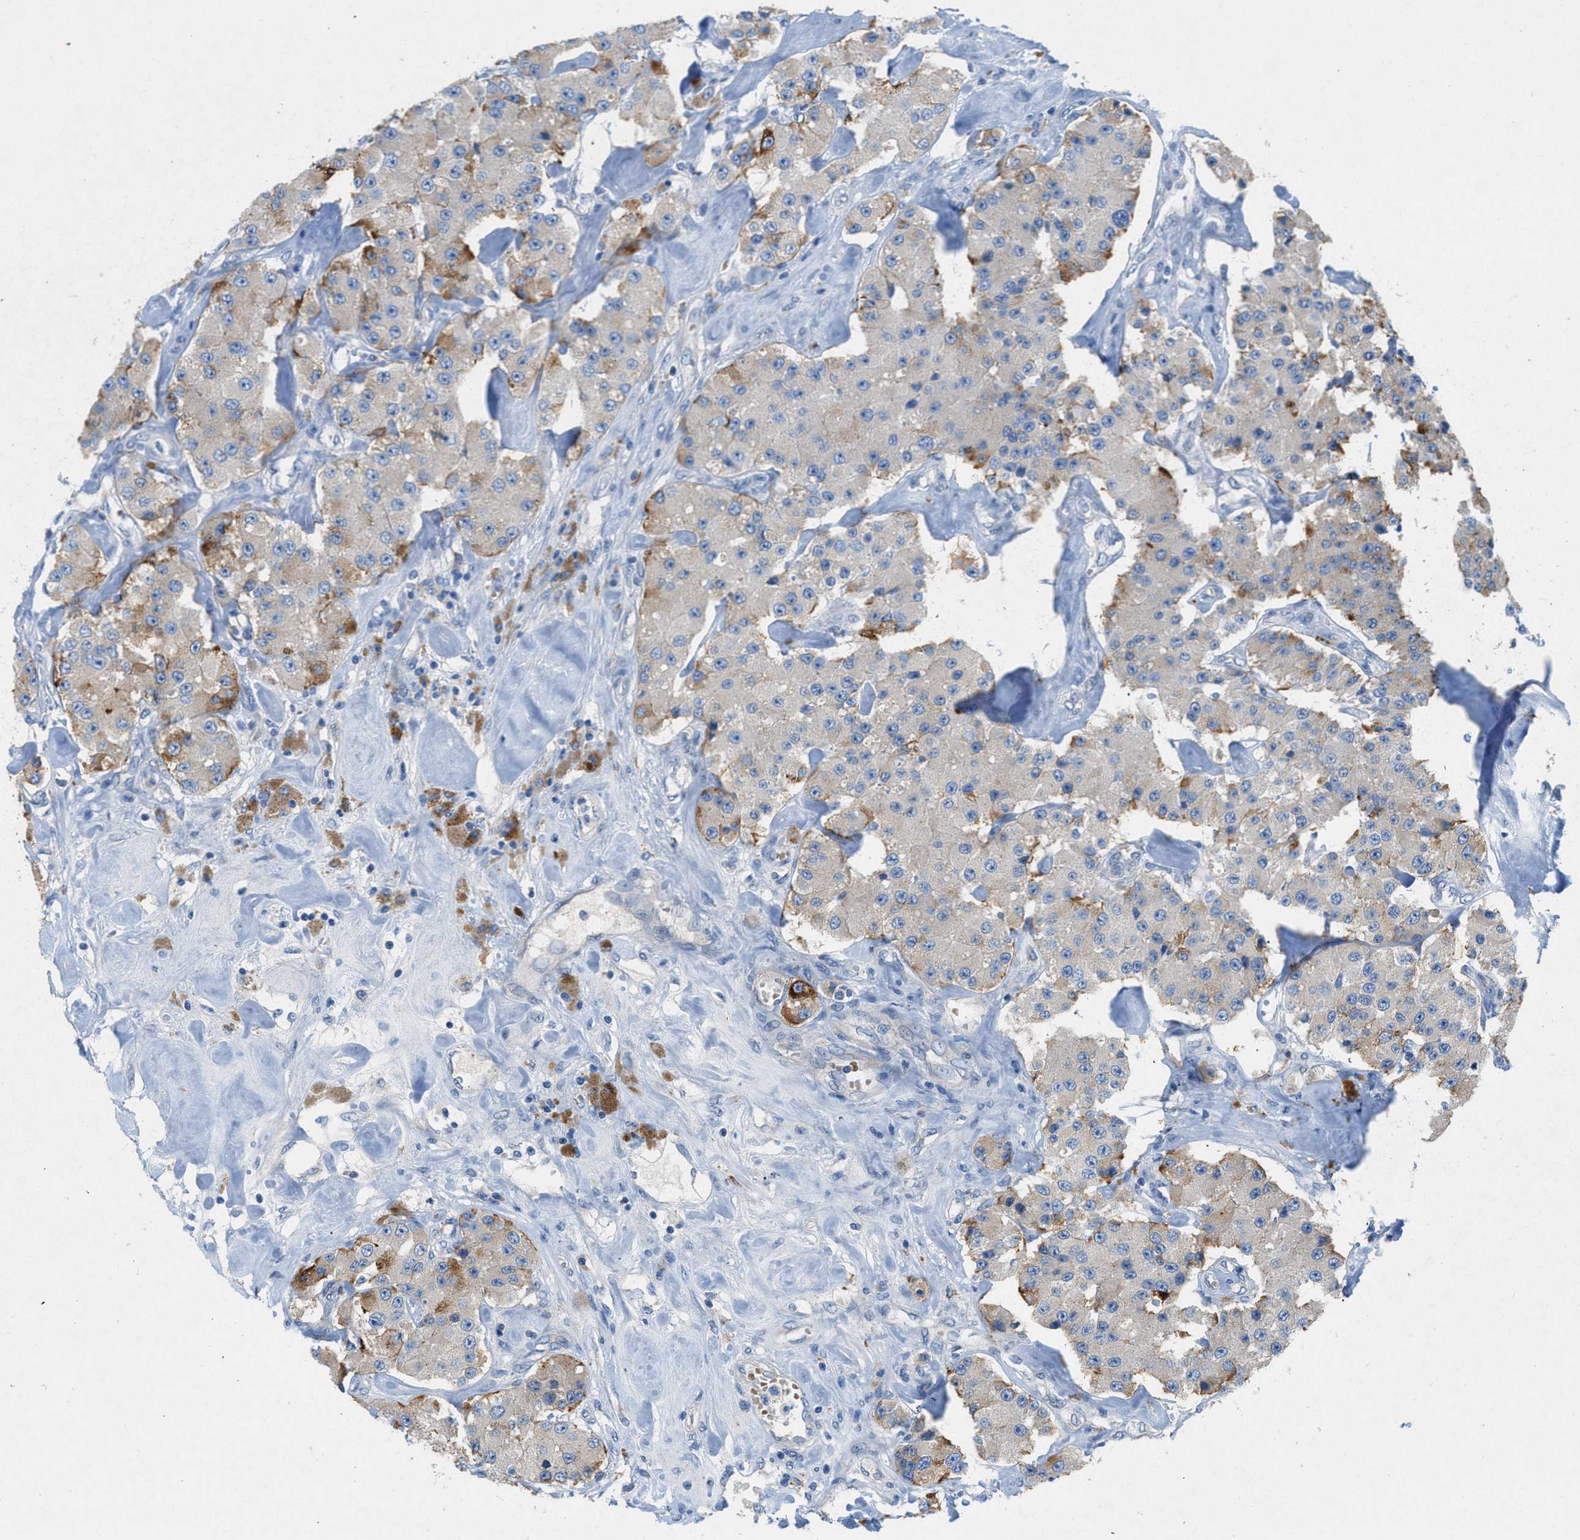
{"staining": {"intensity": "moderate", "quantity": "<25%", "location": "cytoplasmic/membranous"}, "tissue": "carcinoid", "cell_type": "Tumor cells", "image_type": "cancer", "snomed": [{"axis": "morphology", "description": "Carcinoid, malignant, NOS"}, {"axis": "topography", "description": "Pancreas"}], "caption": "IHC of carcinoid exhibits low levels of moderate cytoplasmic/membranous expression in about <25% of tumor cells.", "gene": "TMEM248", "patient": {"sex": "male", "age": 41}}